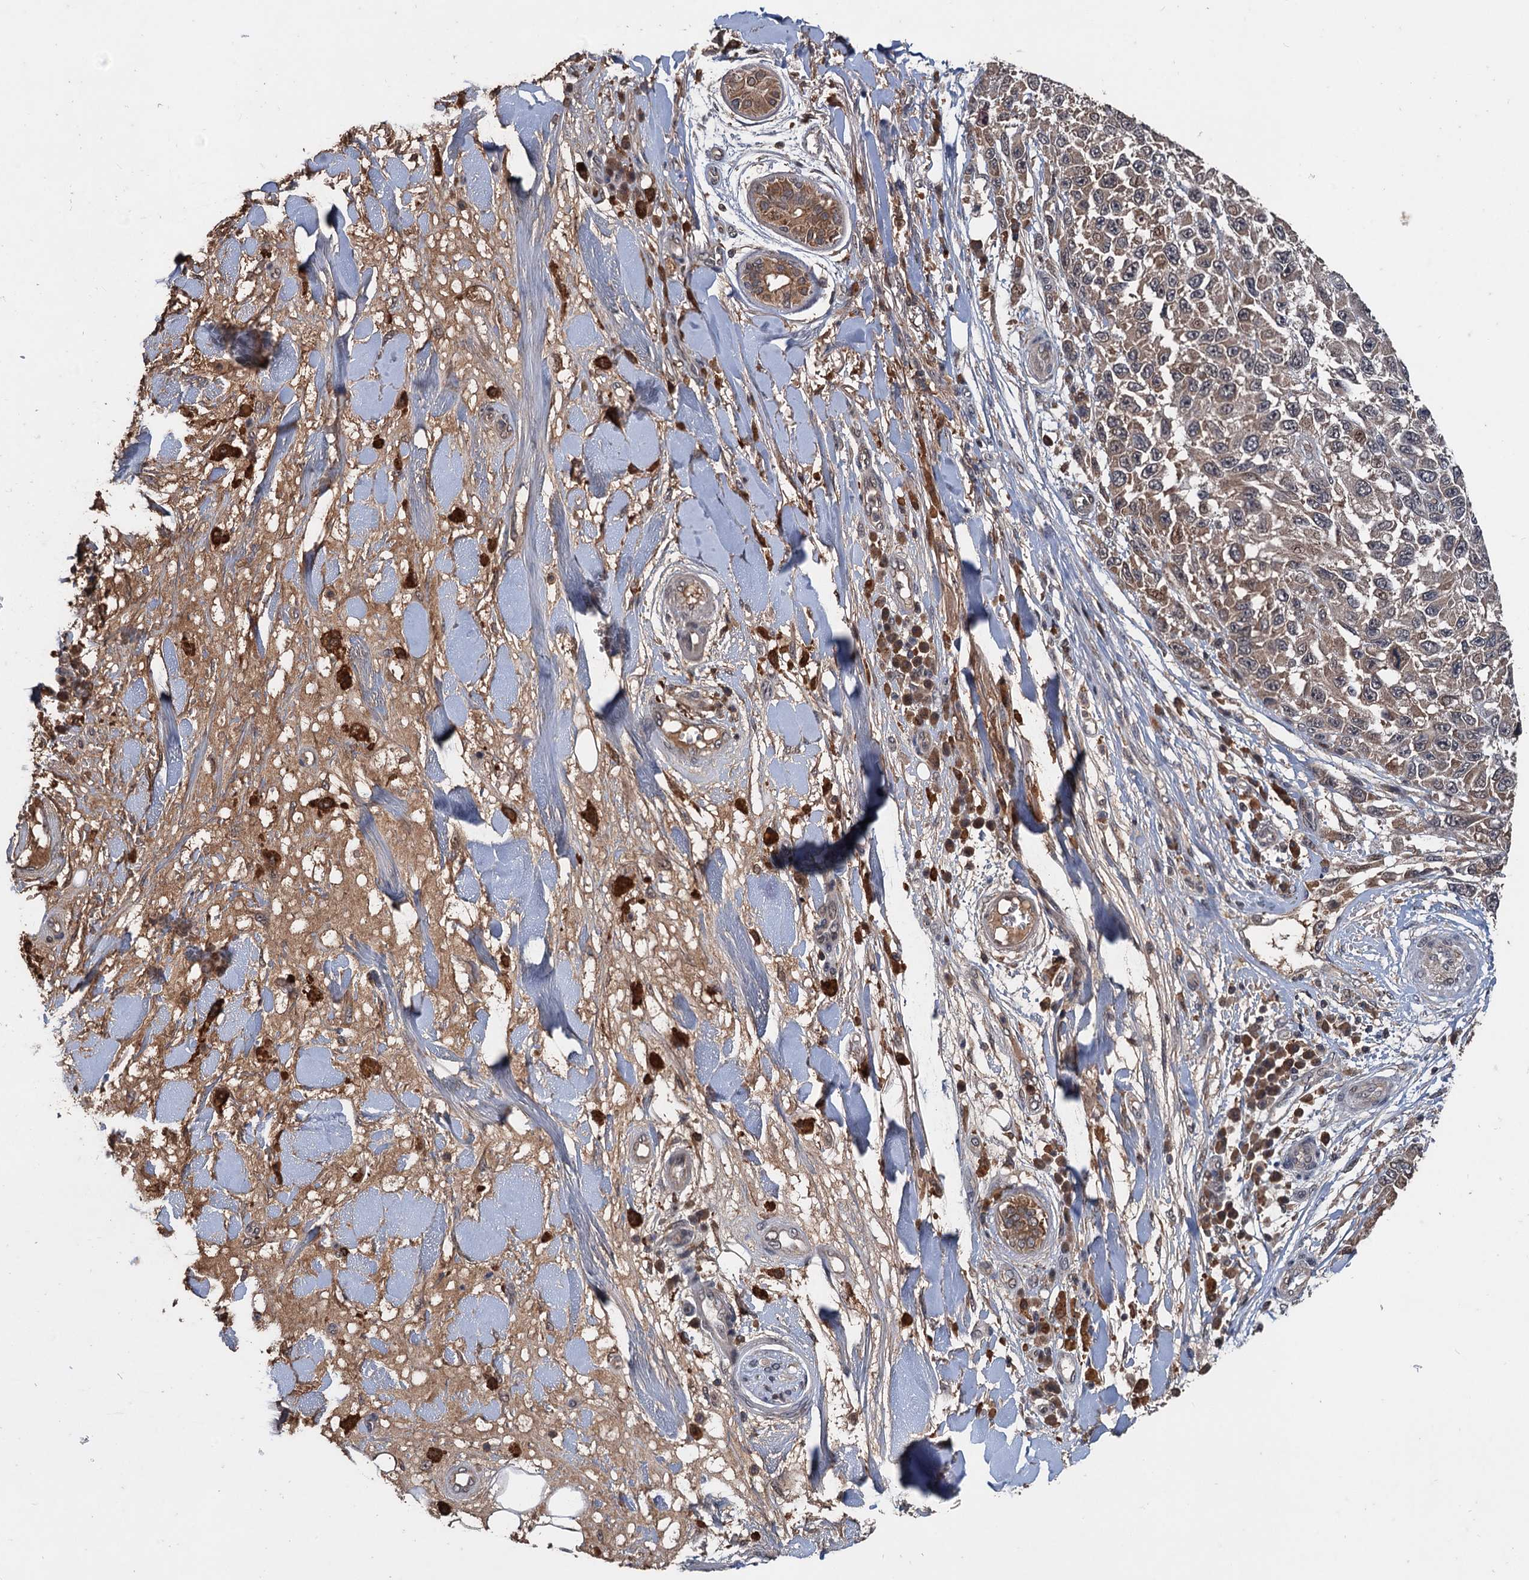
{"staining": {"intensity": "moderate", "quantity": "<25%", "location": "cytoplasmic/membranous,nuclear"}, "tissue": "melanoma", "cell_type": "Tumor cells", "image_type": "cancer", "snomed": [{"axis": "morphology", "description": "Normal tissue, NOS"}, {"axis": "morphology", "description": "Malignant melanoma, NOS"}, {"axis": "topography", "description": "Skin"}], "caption": "Immunohistochemical staining of melanoma exhibits low levels of moderate cytoplasmic/membranous and nuclear protein expression in about <25% of tumor cells. Immunohistochemistry stains the protein of interest in brown and the nuclei are stained blue.", "gene": "ZNF438", "patient": {"sex": "female", "age": 96}}